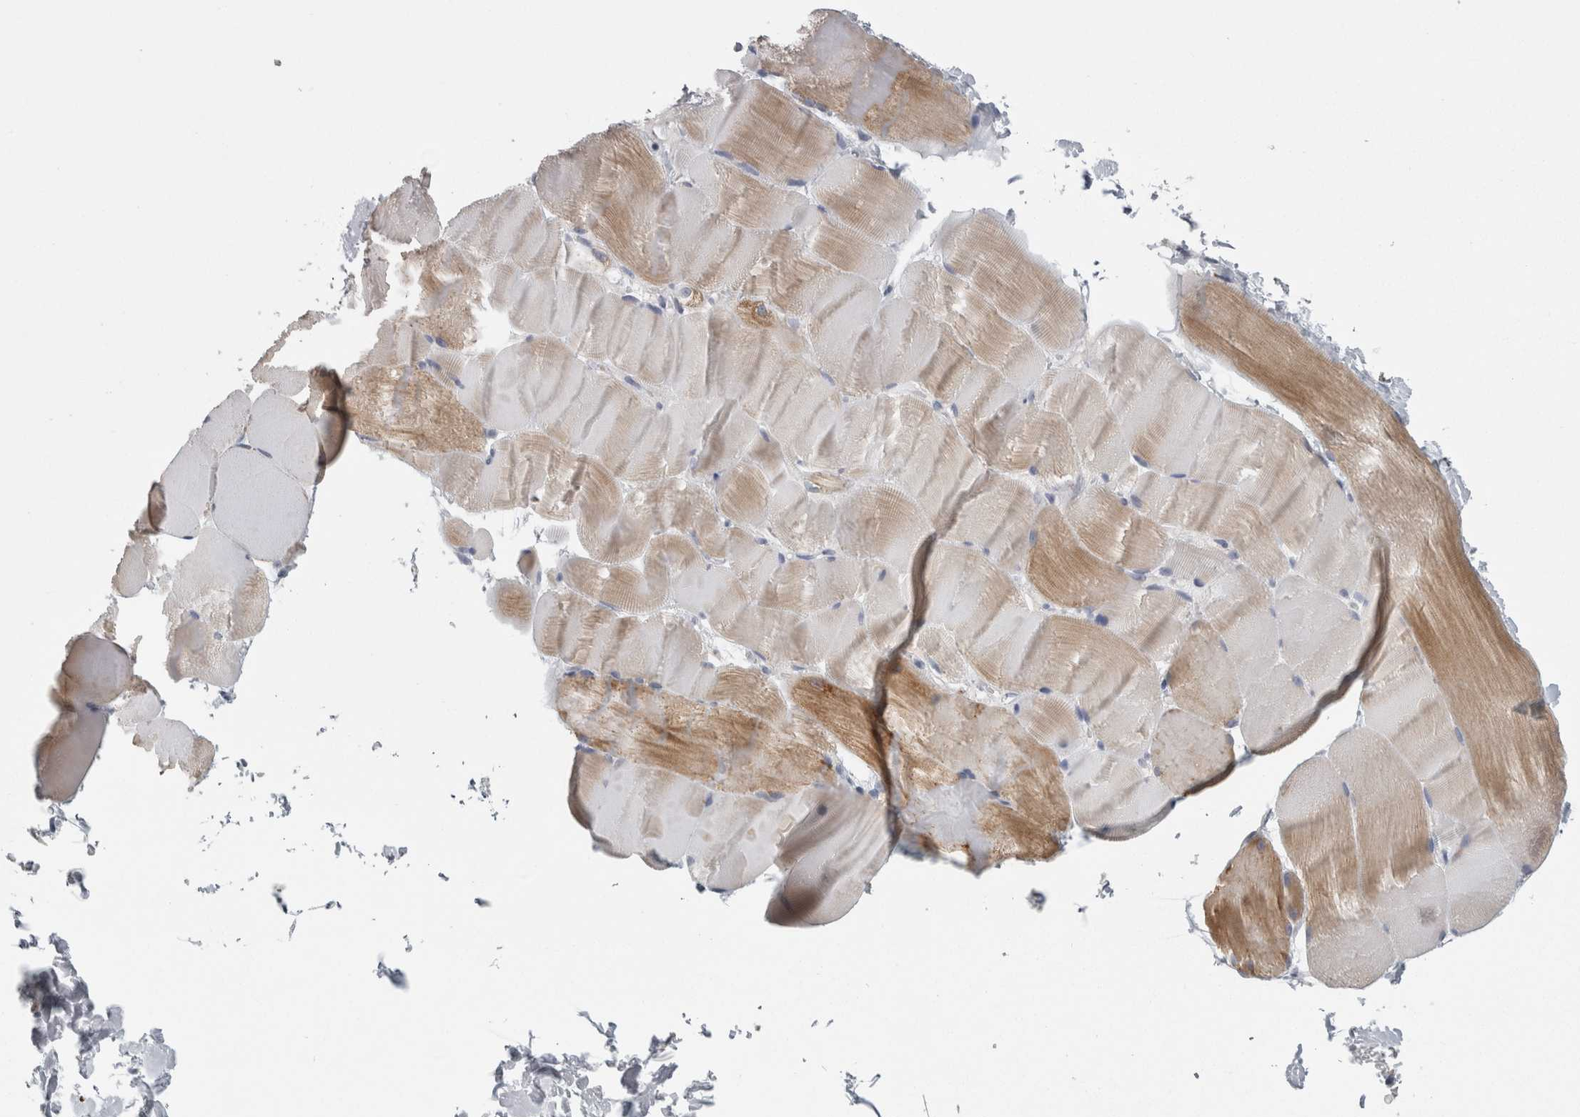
{"staining": {"intensity": "weak", "quantity": "25%-75%", "location": "cytoplasmic/membranous"}, "tissue": "skeletal muscle", "cell_type": "Myocytes", "image_type": "normal", "snomed": [{"axis": "morphology", "description": "Normal tissue, NOS"}, {"axis": "topography", "description": "Skin"}, {"axis": "topography", "description": "Skeletal muscle"}], "caption": "Protein positivity by immunohistochemistry (IHC) displays weak cytoplasmic/membranous staining in about 25%-75% of myocytes in unremarkable skeletal muscle. The staining was performed using DAB, with brown indicating positive protein expression. Nuclei are stained blue with hematoxylin.", "gene": "TCAP", "patient": {"sex": "male", "age": 83}}